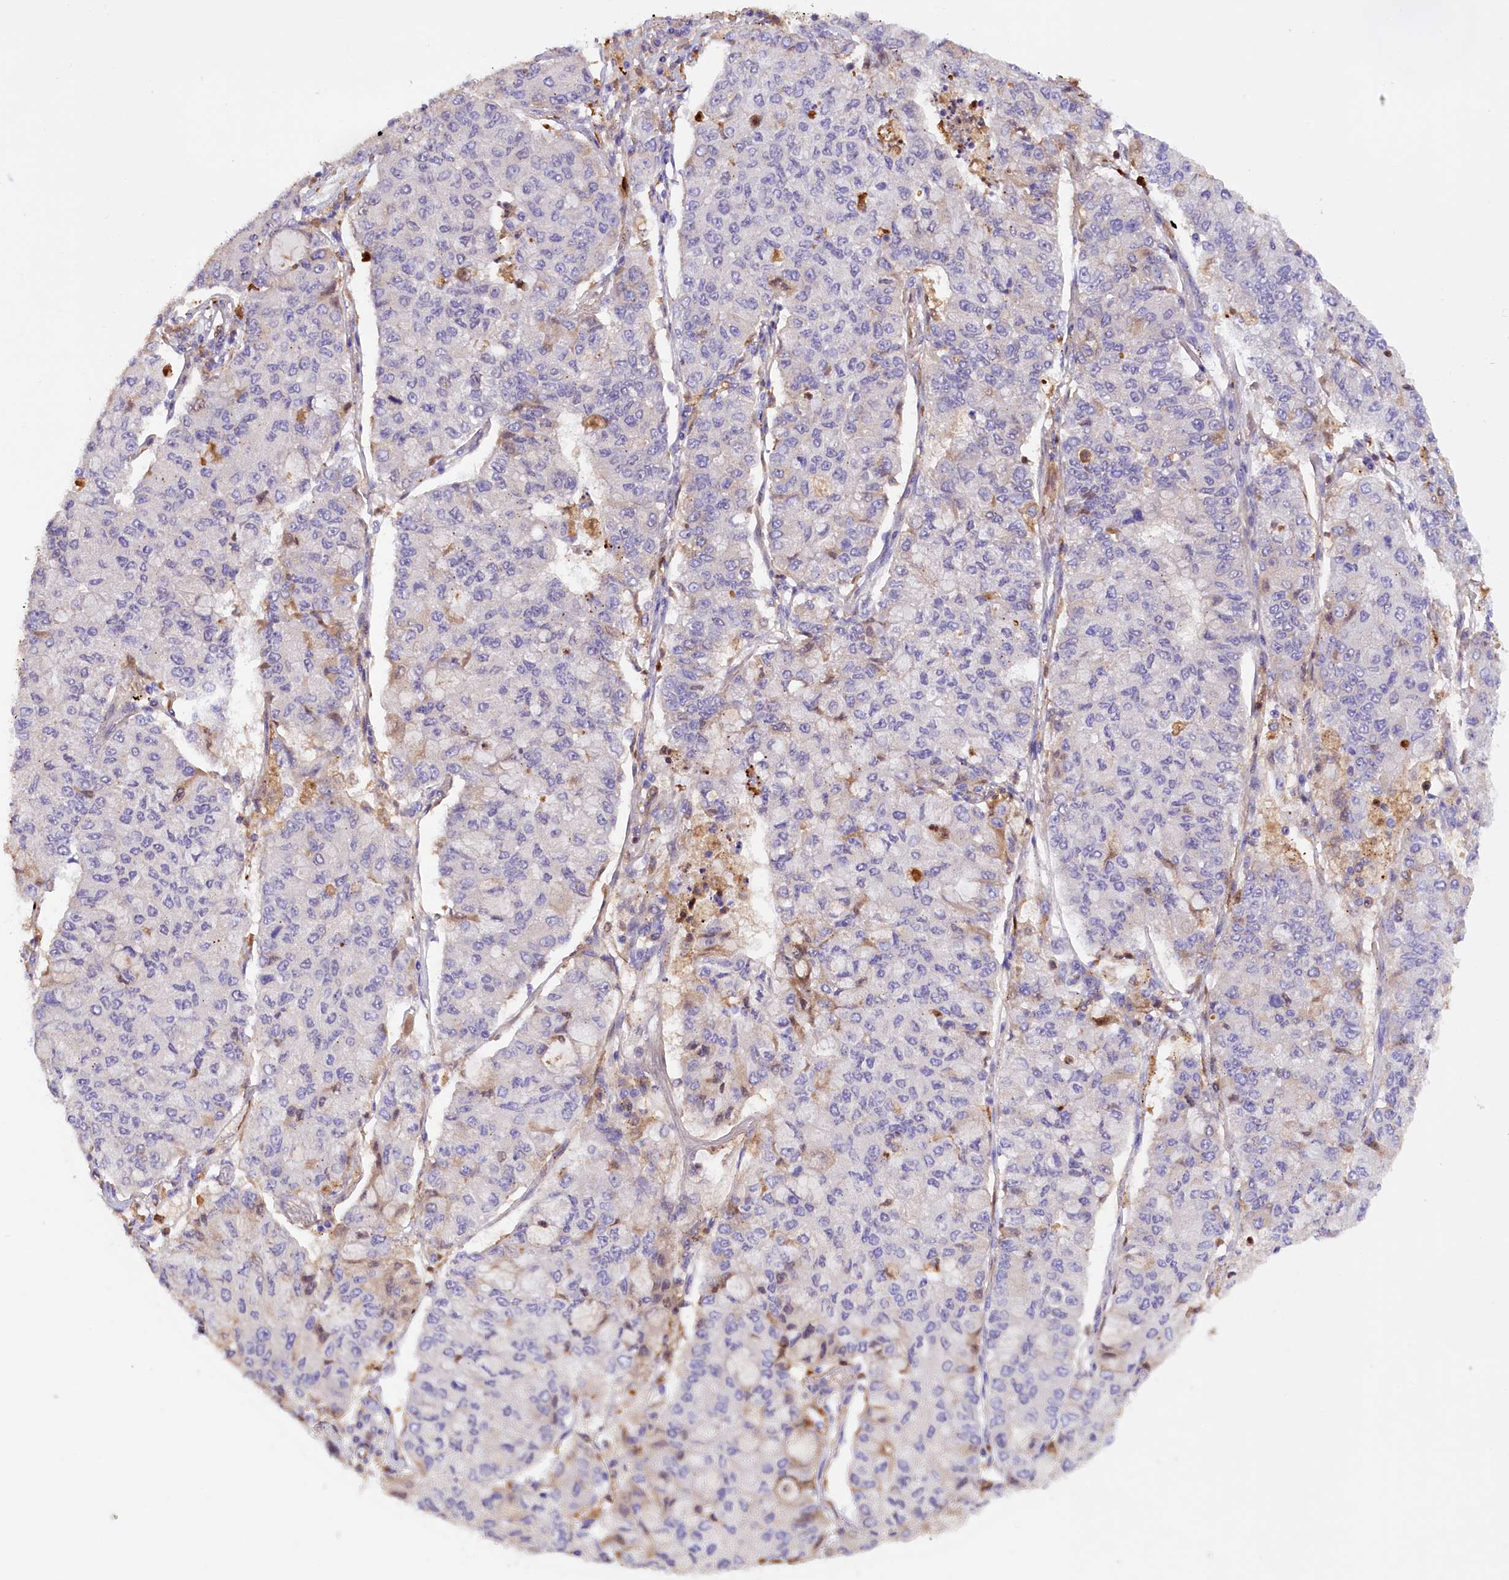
{"staining": {"intensity": "negative", "quantity": "none", "location": "none"}, "tissue": "lung cancer", "cell_type": "Tumor cells", "image_type": "cancer", "snomed": [{"axis": "morphology", "description": "Squamous cell carcinoma, NOS"}, {"axis": "topography", "description": "Lung"}], "caption": "This is an immunohistochemistry photomicrograph of human squamous cell carcinoma (lung). There is no positivity in tumor cells.", "gene": "FAM149B1", "patient": {"sex": "male", "age": 74}}